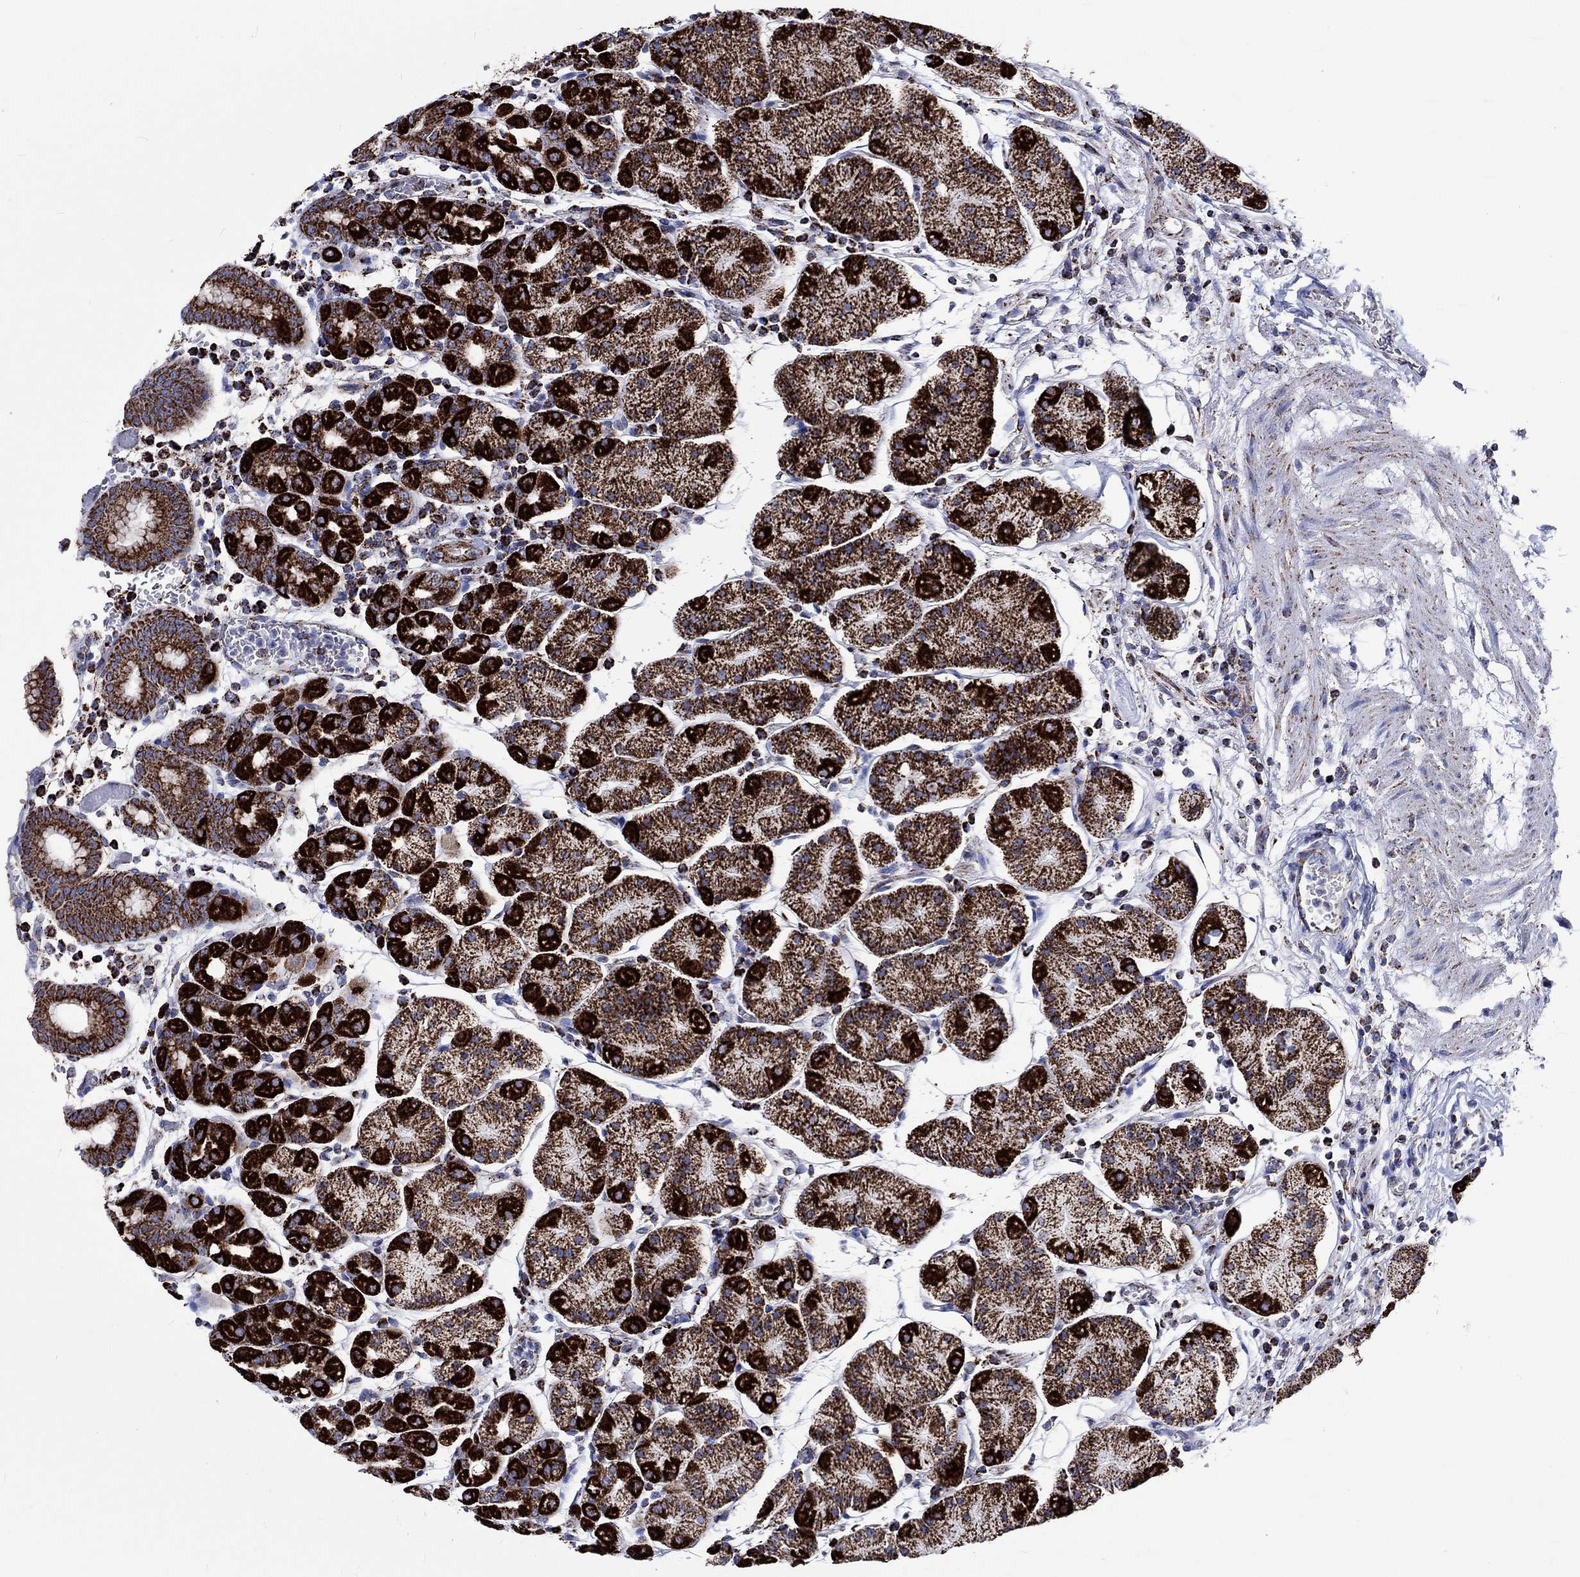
{"staining": {"intensity": "strong", "quantity": "25%-75%", "location": "cytoplasmic/membranous"}, "tissue": "stomach", "cell_type": "Glandular cells", "image_type": "normal", "snomed": [{"axis": "morphology", "description": "Normal tissue, NOS"}, {"axis": "topography", "description": "Stomach"}], "caption": "Immunohistochemical staining of unremarkable stomach shows high levels of strong cytoplasmic/membranous positivity in approximately 25%-75% of glandular cells.", "gene": "RCE1", "patient": {"sex": "male", "age": 54}}